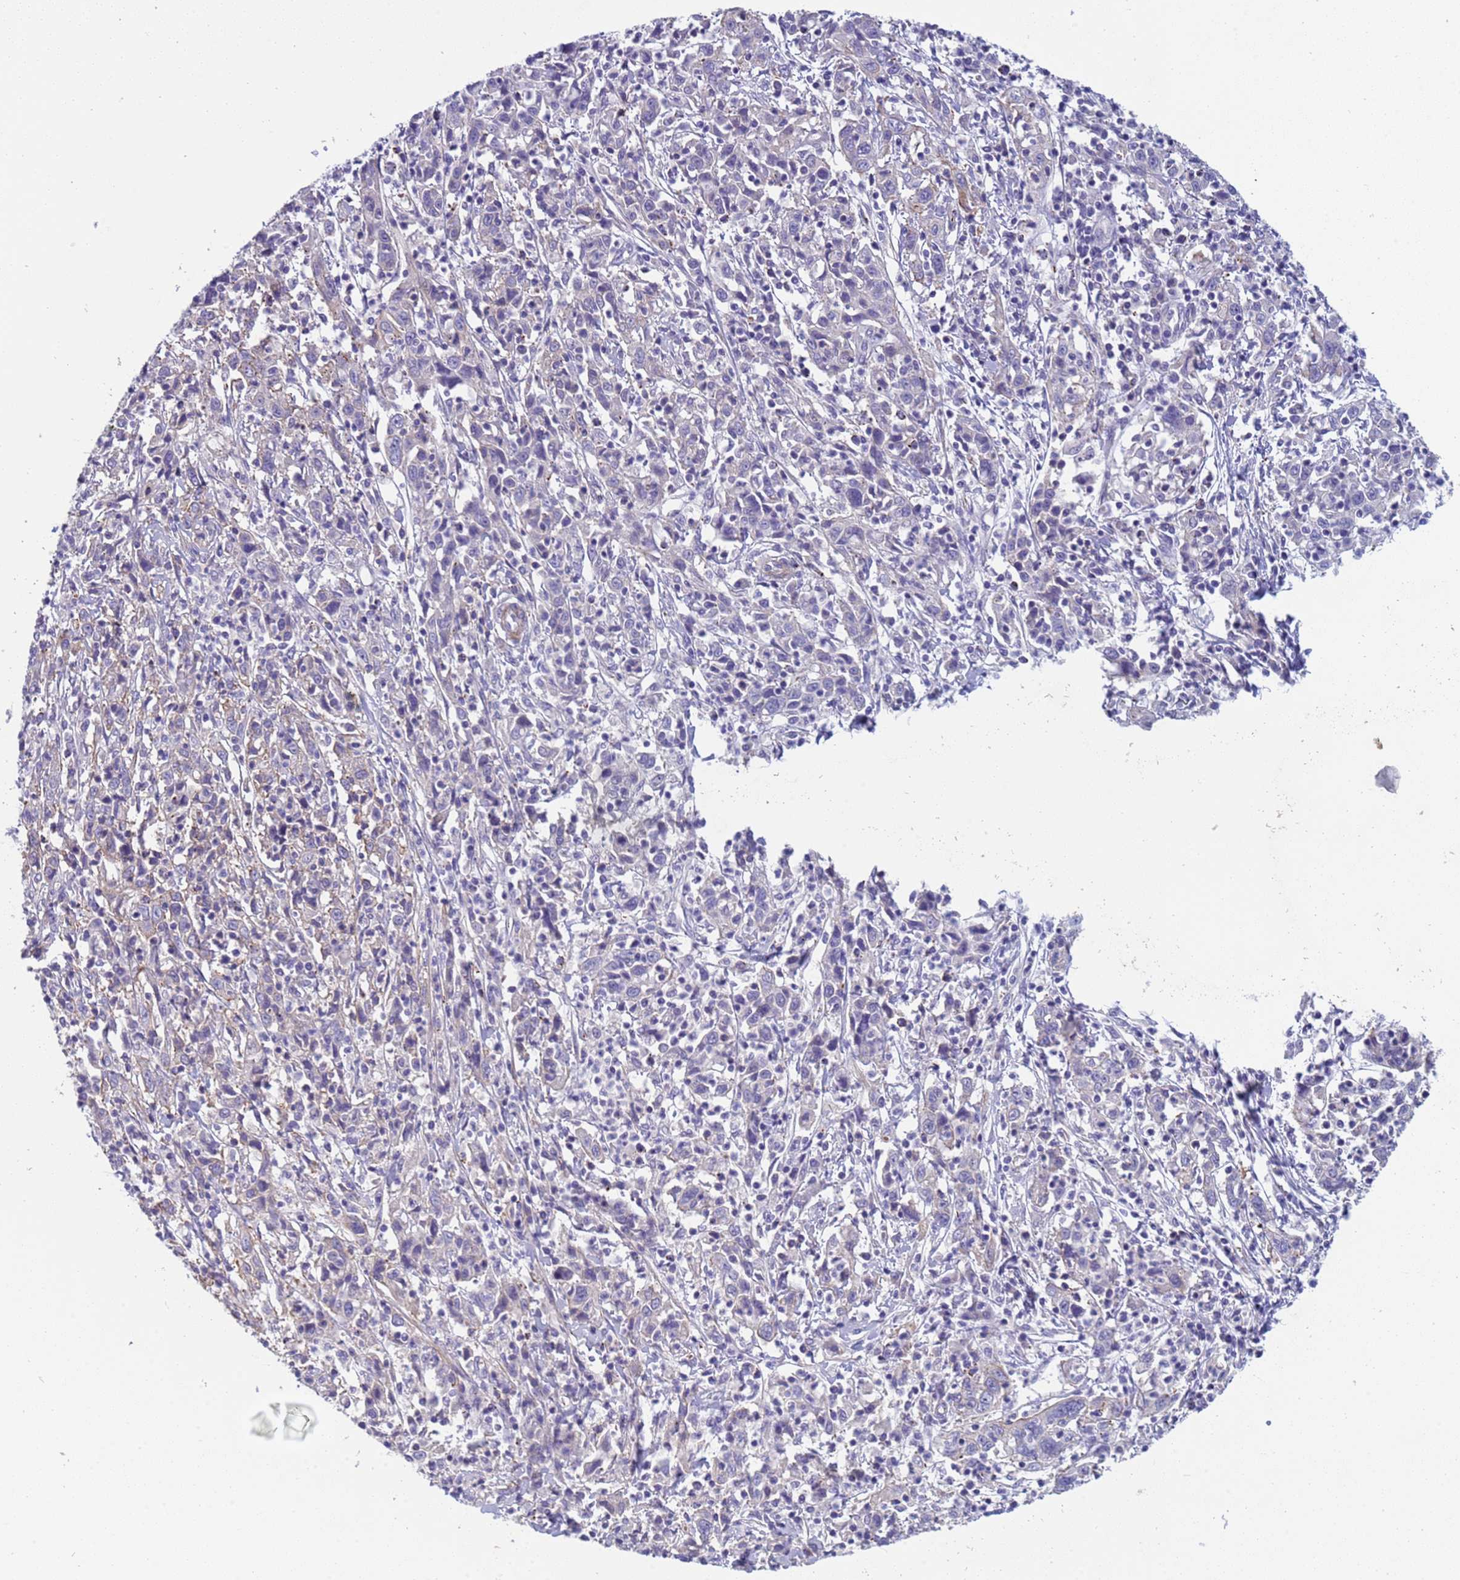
{"staining": {"intensity": "negative", "quantity": "none", "location": "none"}, "tissue": "cervical cancer", "cell_type": "Tumor cells", "image_type": "cancer", "snomed": [{"axis": "morphology", "description": "Squamous cell carcinoma, NOS"}, {"axis": "topography", "description": "Cervix"}], "caption": "Immunohistochemistry (IHC) micrograph of neoplastic tissue: cervical cancer stained with DAB displays no significant protein expression in tumor cells.", "gene": "KBTBD3", "patient": {"sex": "female", "age": 46}}